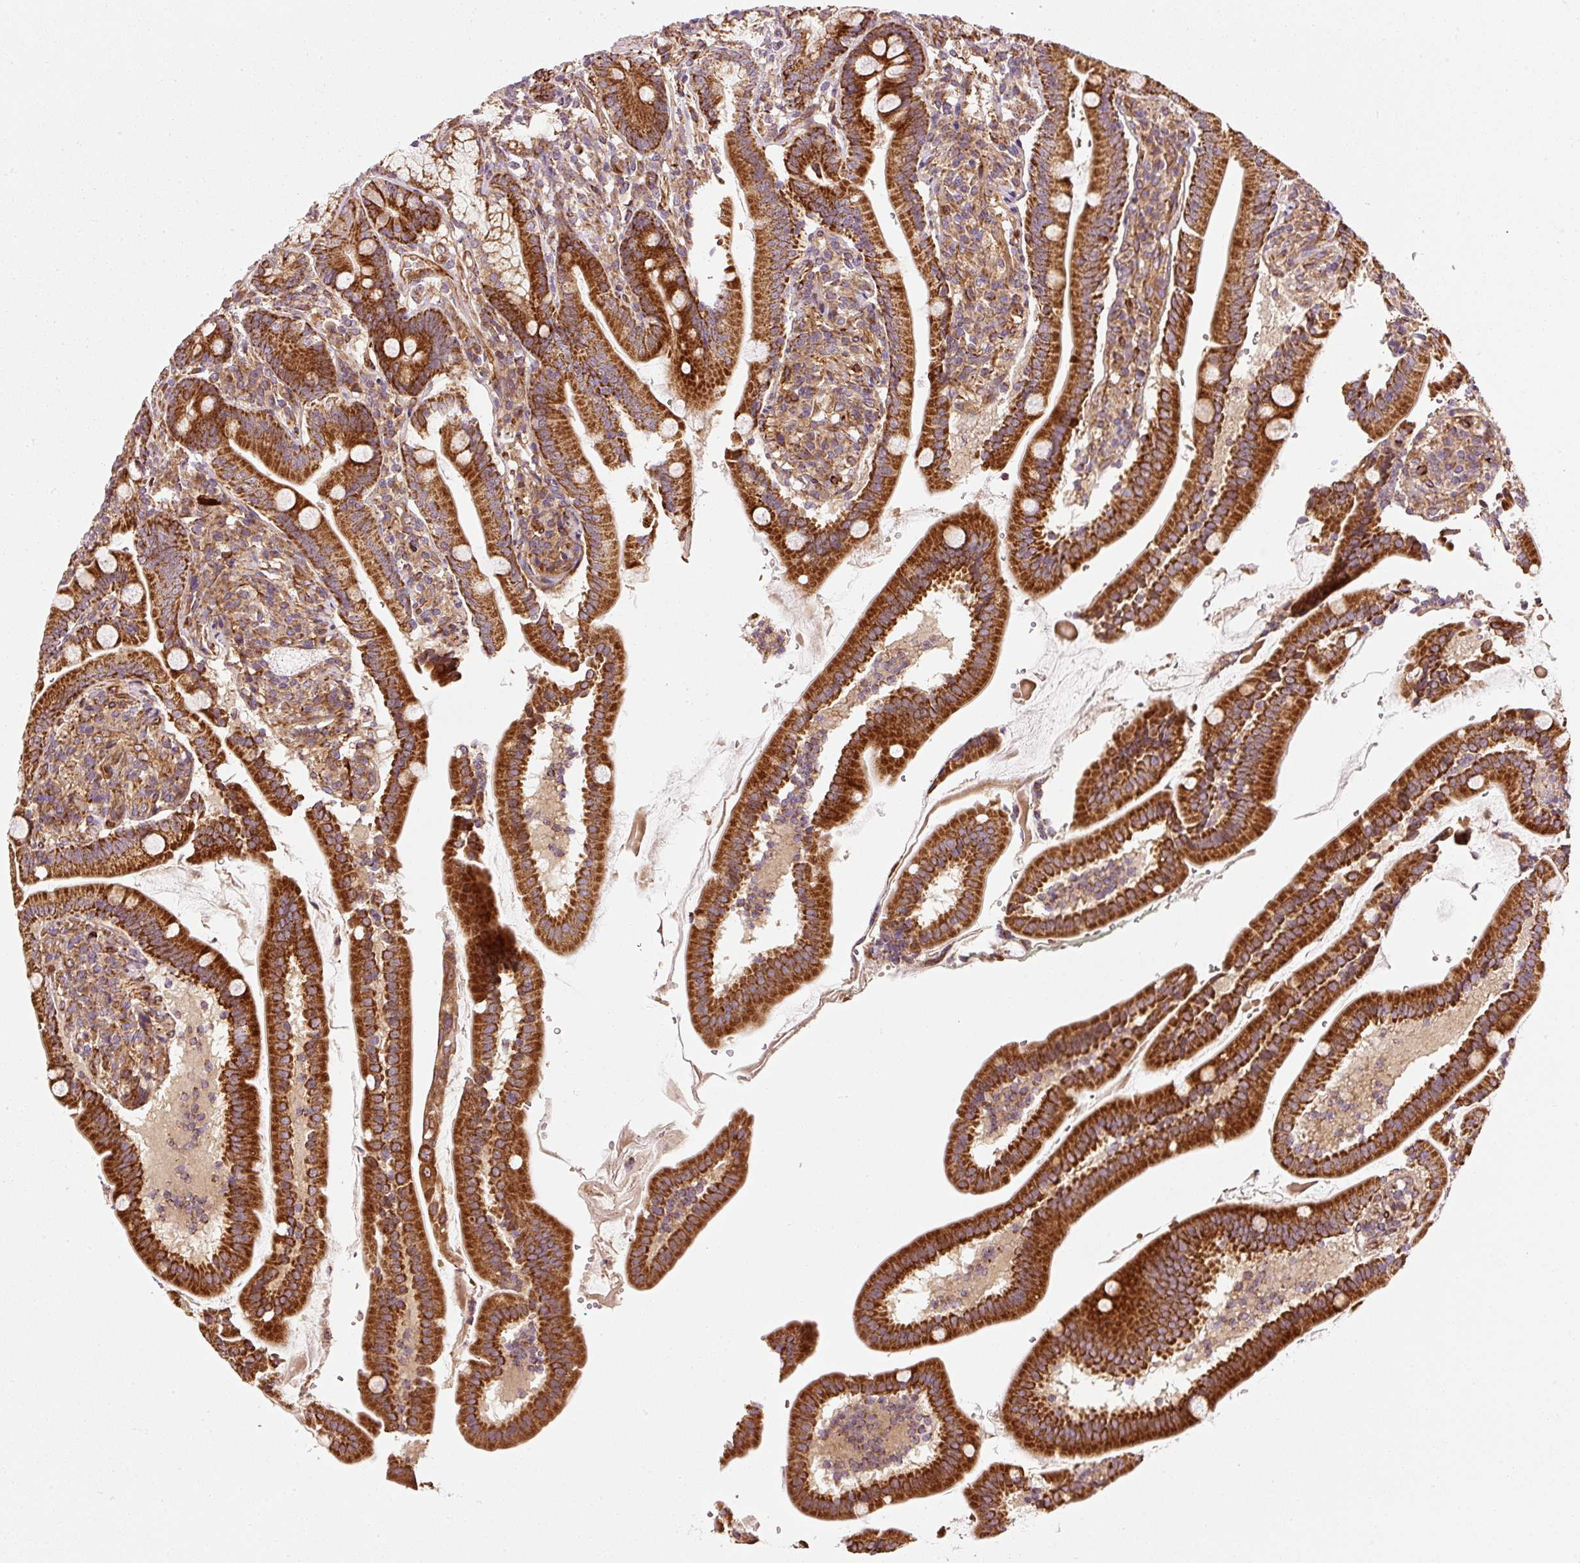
{"staining": {"intensity": "strong", "quantity": ">75%", "location": "cytoplasmic/membranous"}, "tissue": "duodenum", "cell_type": "Glandular cells", "image_type": "normal", "snomed": [{"axis": "morphology", "description": "Normal tissue, NOS"}, {"axis": "topography", "description": "Duodenum"}], "caption": "The immunohistochemical stain shows strong cytoplasmic/membranous expression in glandular cells of normal duodenum. (Stains: DAB in brown, nuclei in blue, Microscopy: brightfield microscopy at high magnification).", "gene": "ISCU", "patient": {"sex": "female", "age": 67}}